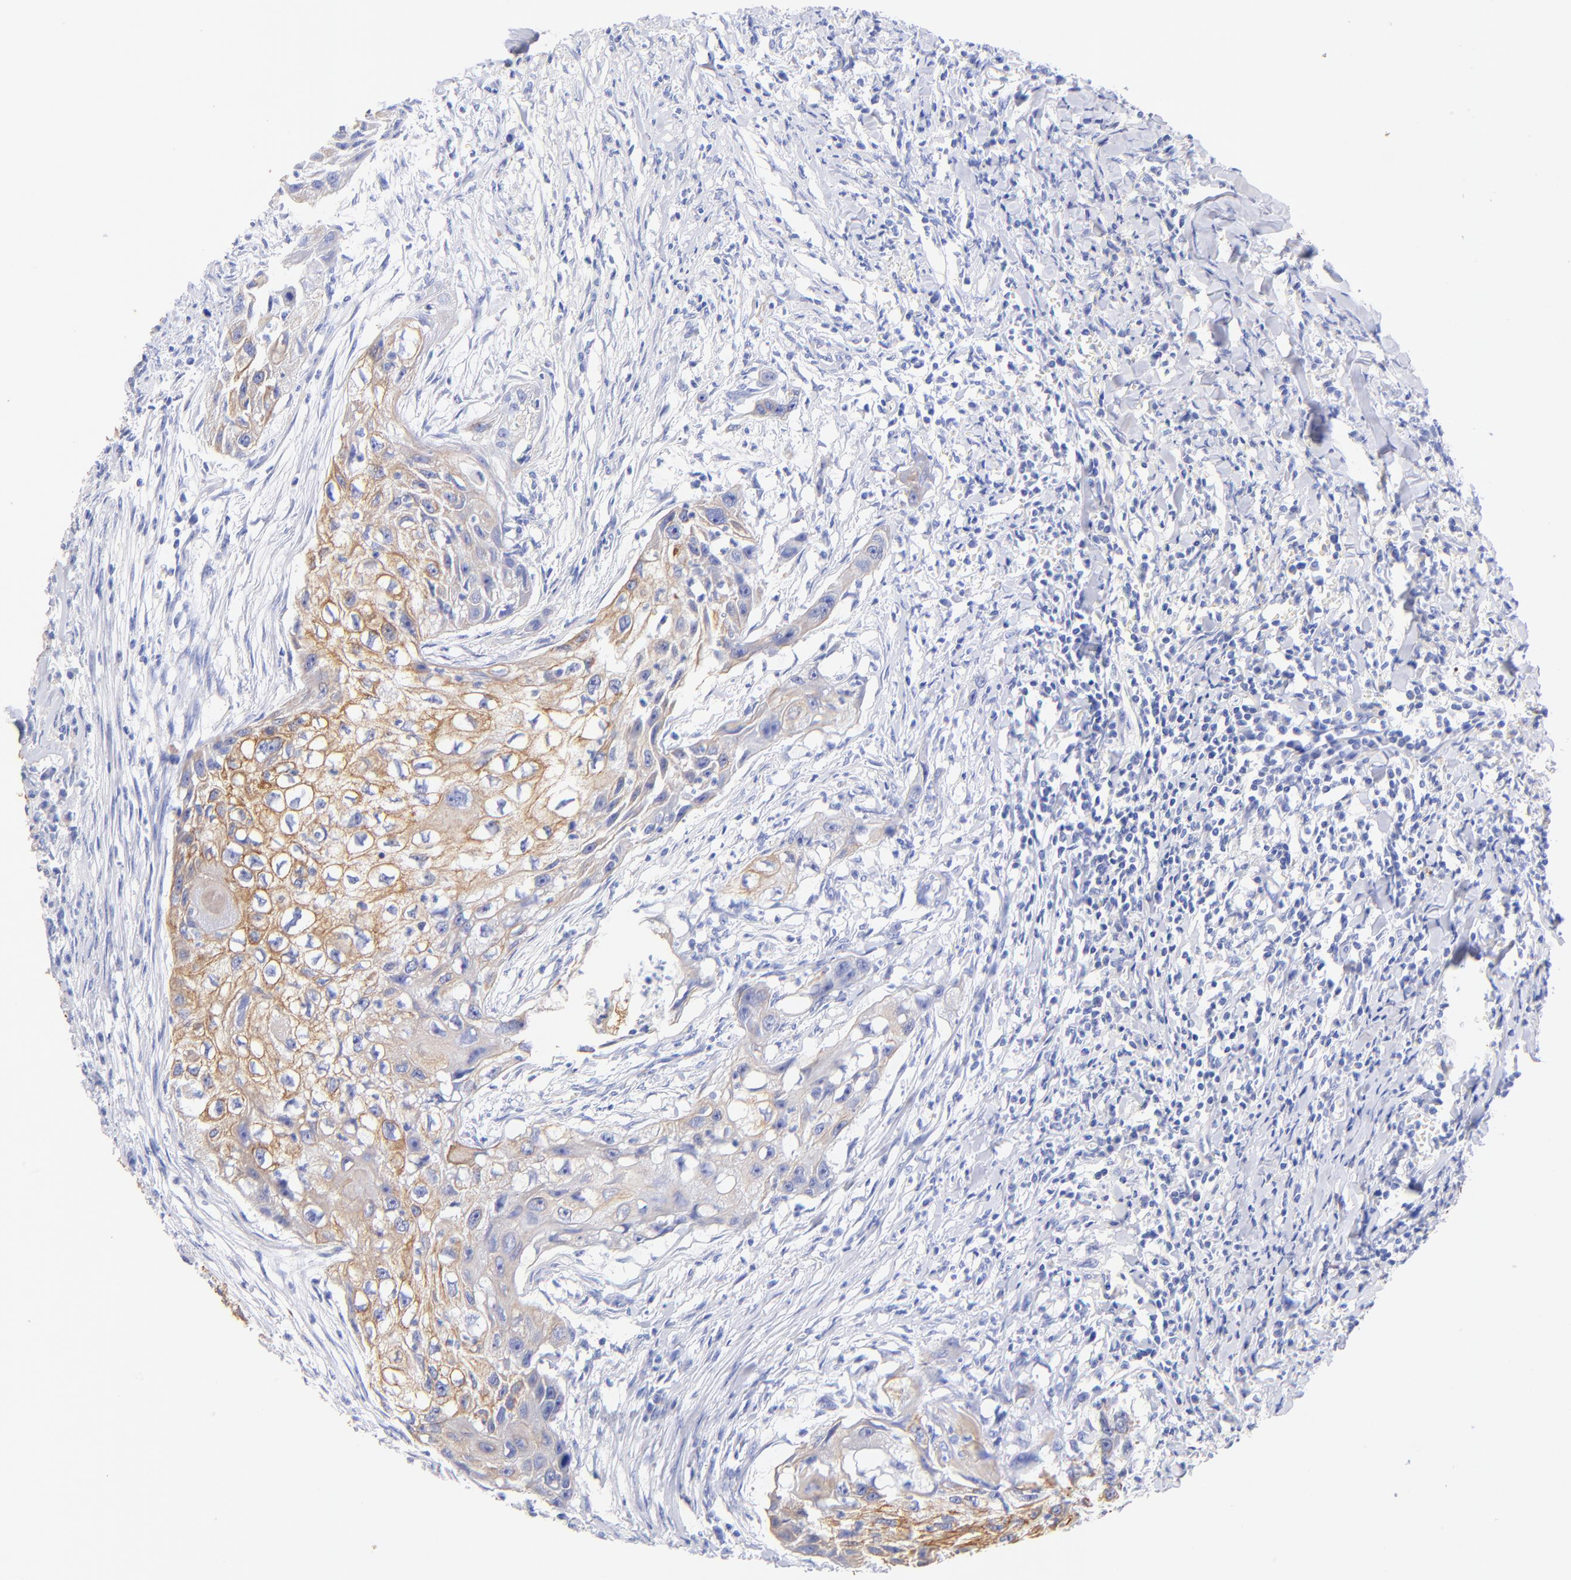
{"staining": {"intensity": "moderate", "quantity": "25%-75%", "location": "cytoplasmic/membranous"}, "tissue": "head and neck cancer", "cell_type": "Tumor cells", "image_type": "cancer", "snomed": [{"axis": "morphology", "description": "Squamous cell carcinoma, NOS"}, {"axis": "topography", "description": "Head-Neck"}], "caption": "High-magnification brightfield microscopy of head and neck cancer (squamous cell carcinoma) stained with DAB (3,3'-diaminobenzidine) (brown) and counterstained with hematoxylin (blue). tumor cells exhibit moderate cytoplasmic/membranous staining is appreciated in approximately25%-75% of cells.", "gene": "KRT19", "patient": {"sex": "male", "age": 64}}